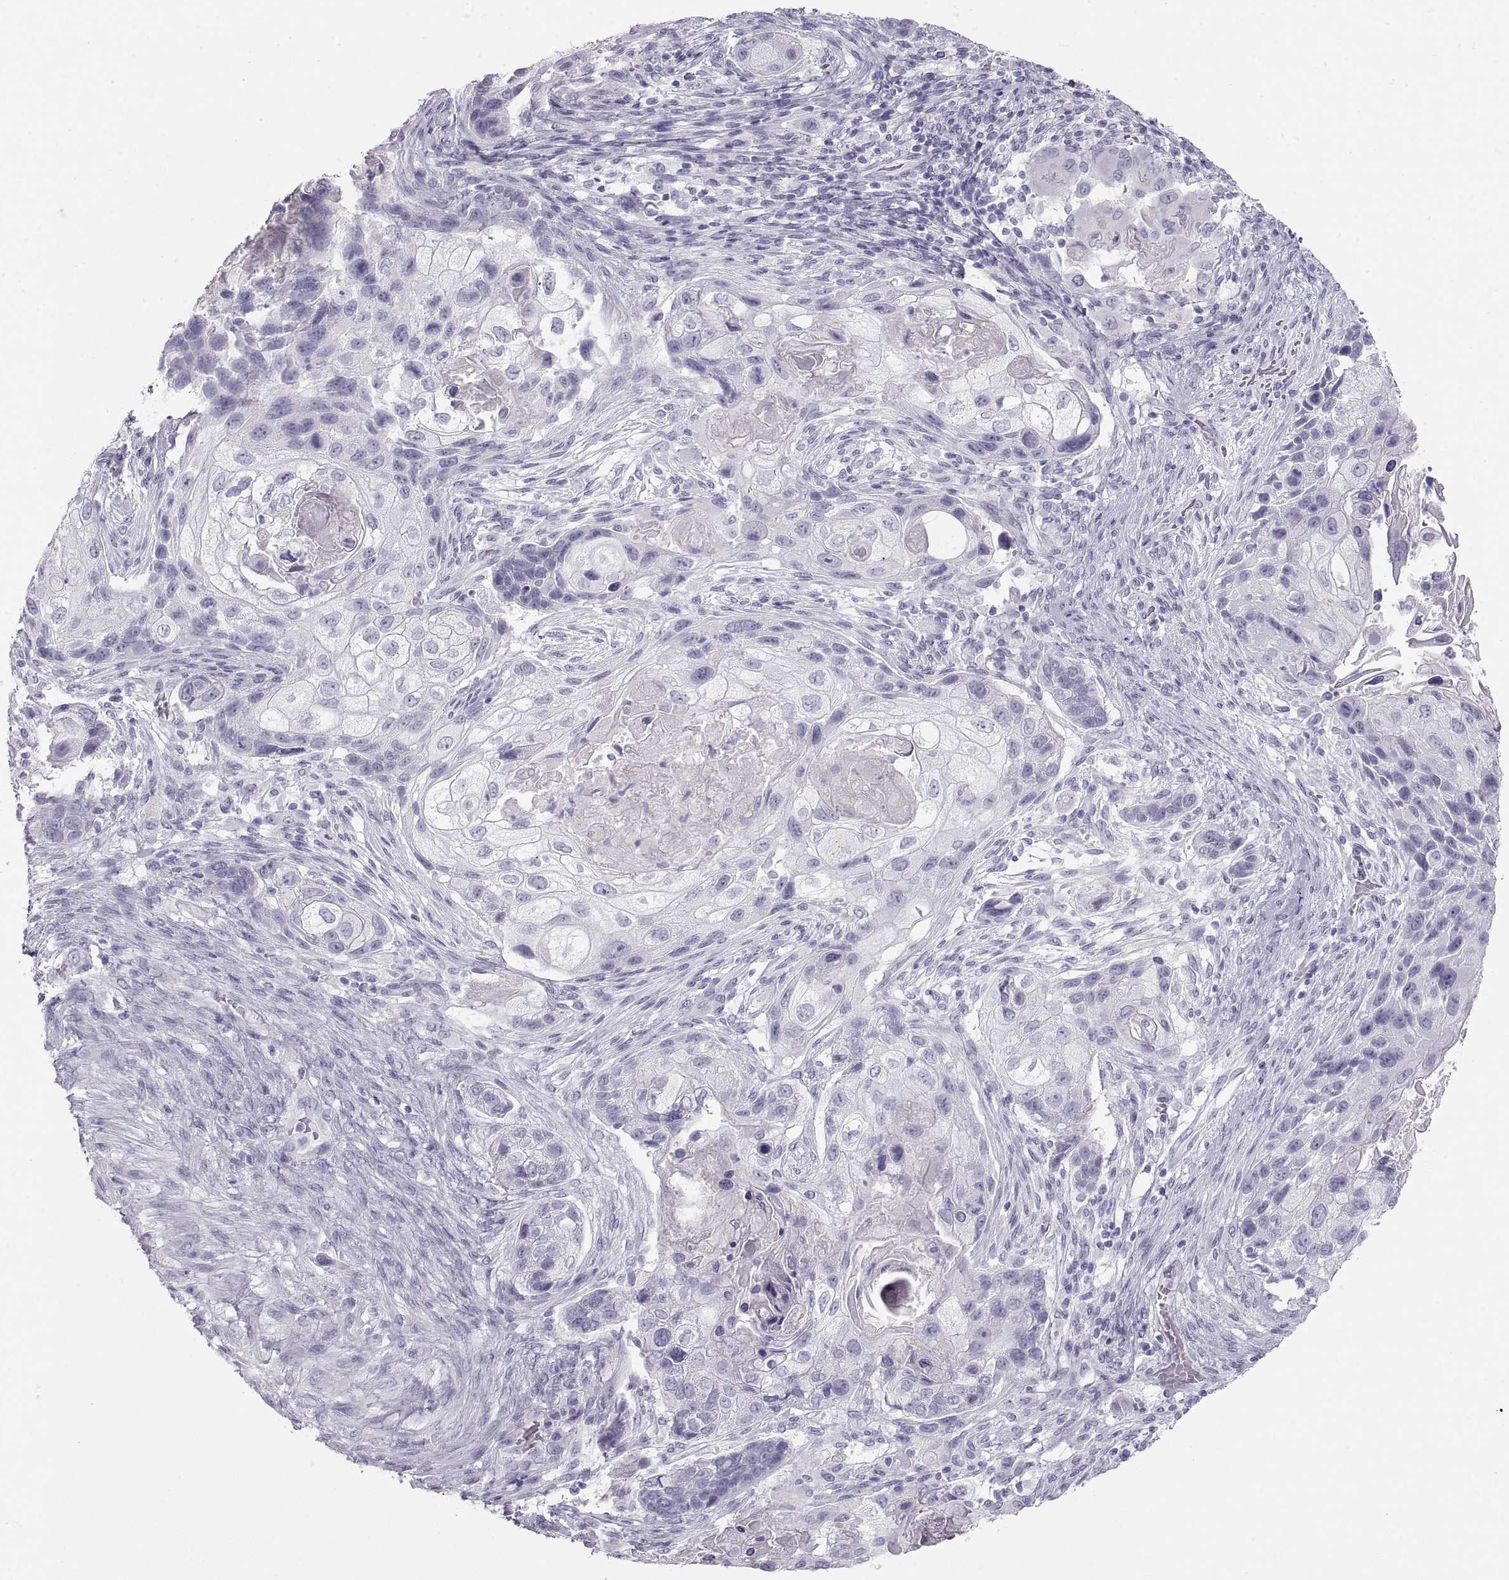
{"staining": {"intensity": "negative", "quantity": "none", "location": "none"}, "tissue": "lung cancer", "cell_type": "Tumor cells", "image_type": "cancer", "snomed": [{"axis": "morphology", "description": "Squamous cell carcinoma, NOS"}, {"axis": "topography", "description": "Lung"}], "caption": "DAB (3,3'-diaminobenzidine) immunohistochemical staining of lung squamous cell carcinoma exhibits no significant staining in tumor cells. The staining was performed using DAB (3,3'-diaminobenzidine) to visualize the protein expression in brown, while the nuclei were stained in blue with hematoxylin (Magnification: 20x).", "gene": "SEMG1", "patient": {"sex": "male", "age": 69}}